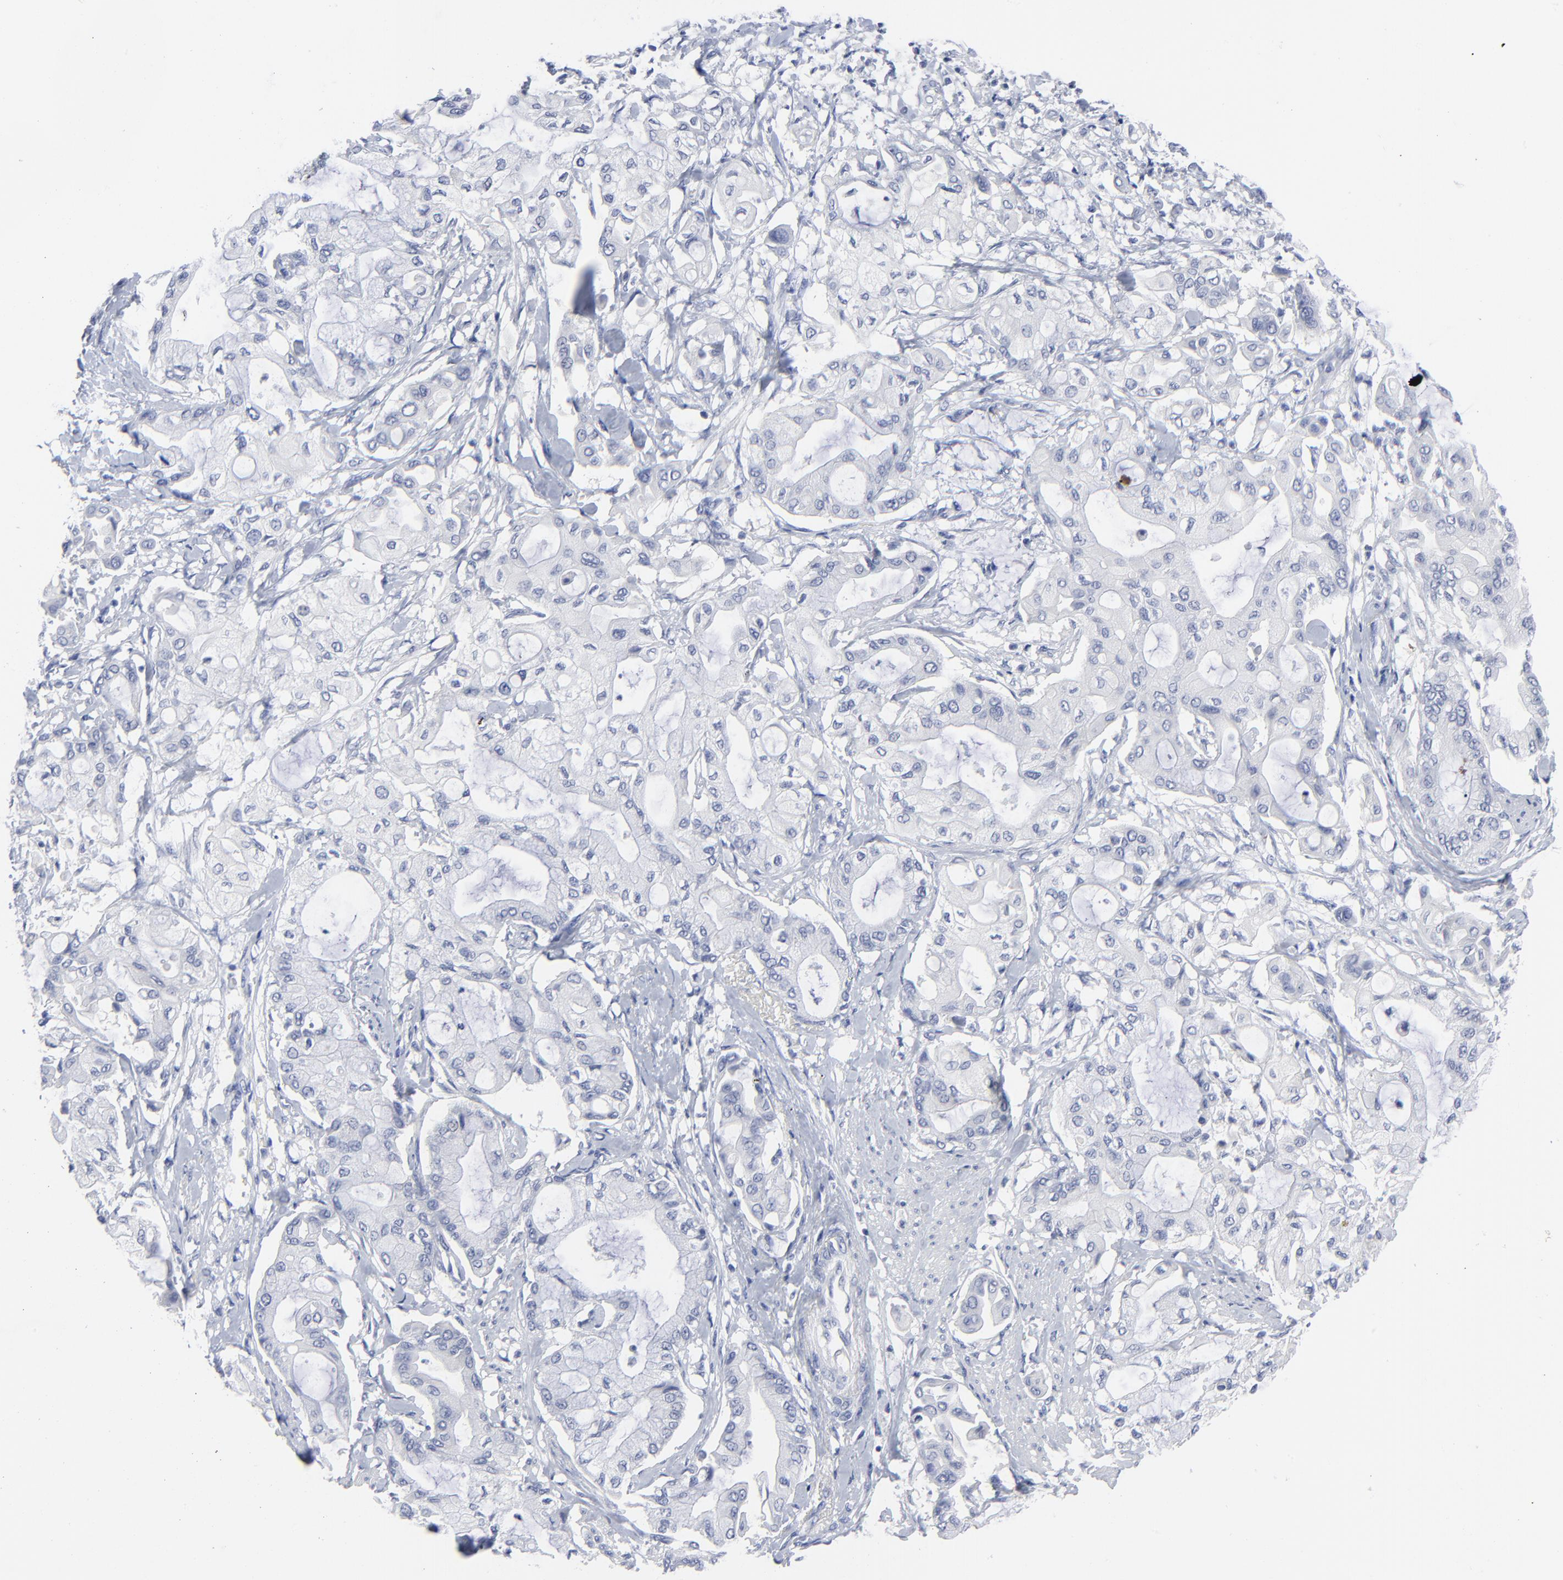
{"staining": {"intensity": "negative", "quantity": "none", "location": "none"}, "tissue": "pancreatic cancer", "cell_type": "Tumor cells", "image_type": "cancer", "snomed": [{"axis": "morphology", "description": "Adenocarcinoma, NOS"}, {"axis": "morphology", "description": "Adenocarcinoma, metastatic, NOS"}, {"axis": "topography", "description": "Lymph node"}, {"axis": "topography", "description": "Pancreas"}, {"axis": "topography", "description": "Duodenum"}], "caption": "DAB (3,3'-diaminobenzidine) immunohistochemical staining of adenocarcinoma (pancreatic) reveals no significant positivity in tumor cells.", "gene": "CLEC4G", "patient": {"sex": "female", "age": 64}}